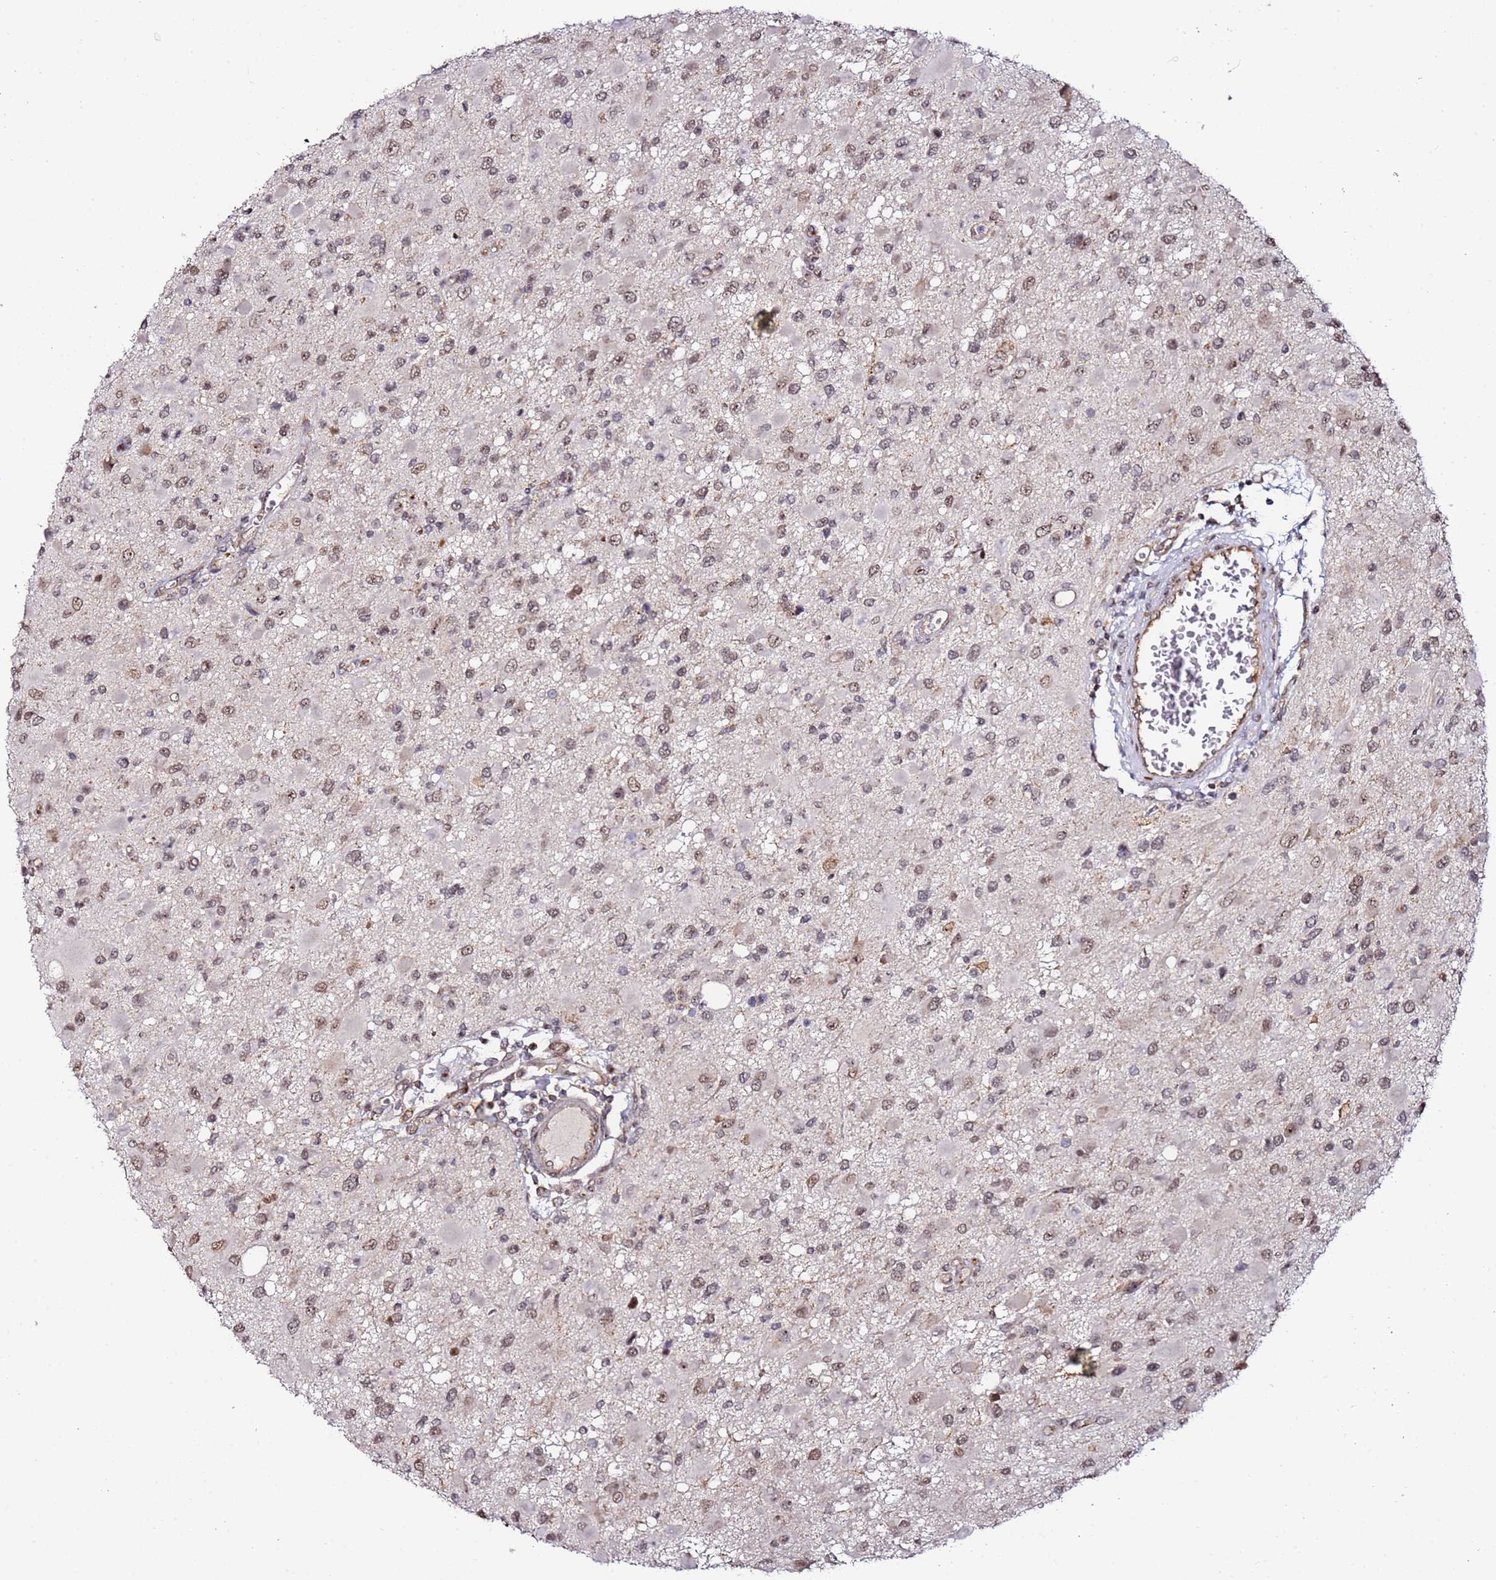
{"staining": {"intensity": "weak", "quantity": ">75%", "location": "nuclear"}, "tissue": "glioma", "cell_type": "Tumor cells", "image_type": "cancer", "snomed": [{"axis": "morphology", "description": "Glioma, malignant, High grade"}, {"axis": "topography", "description": "Brain"}], "caption": "Weak nuclear staining is appreciated in approximately >75% of tumor cells in glioma.", "gene": "TP53AIP1", "patient": {"sex": "male", "age": 53}}